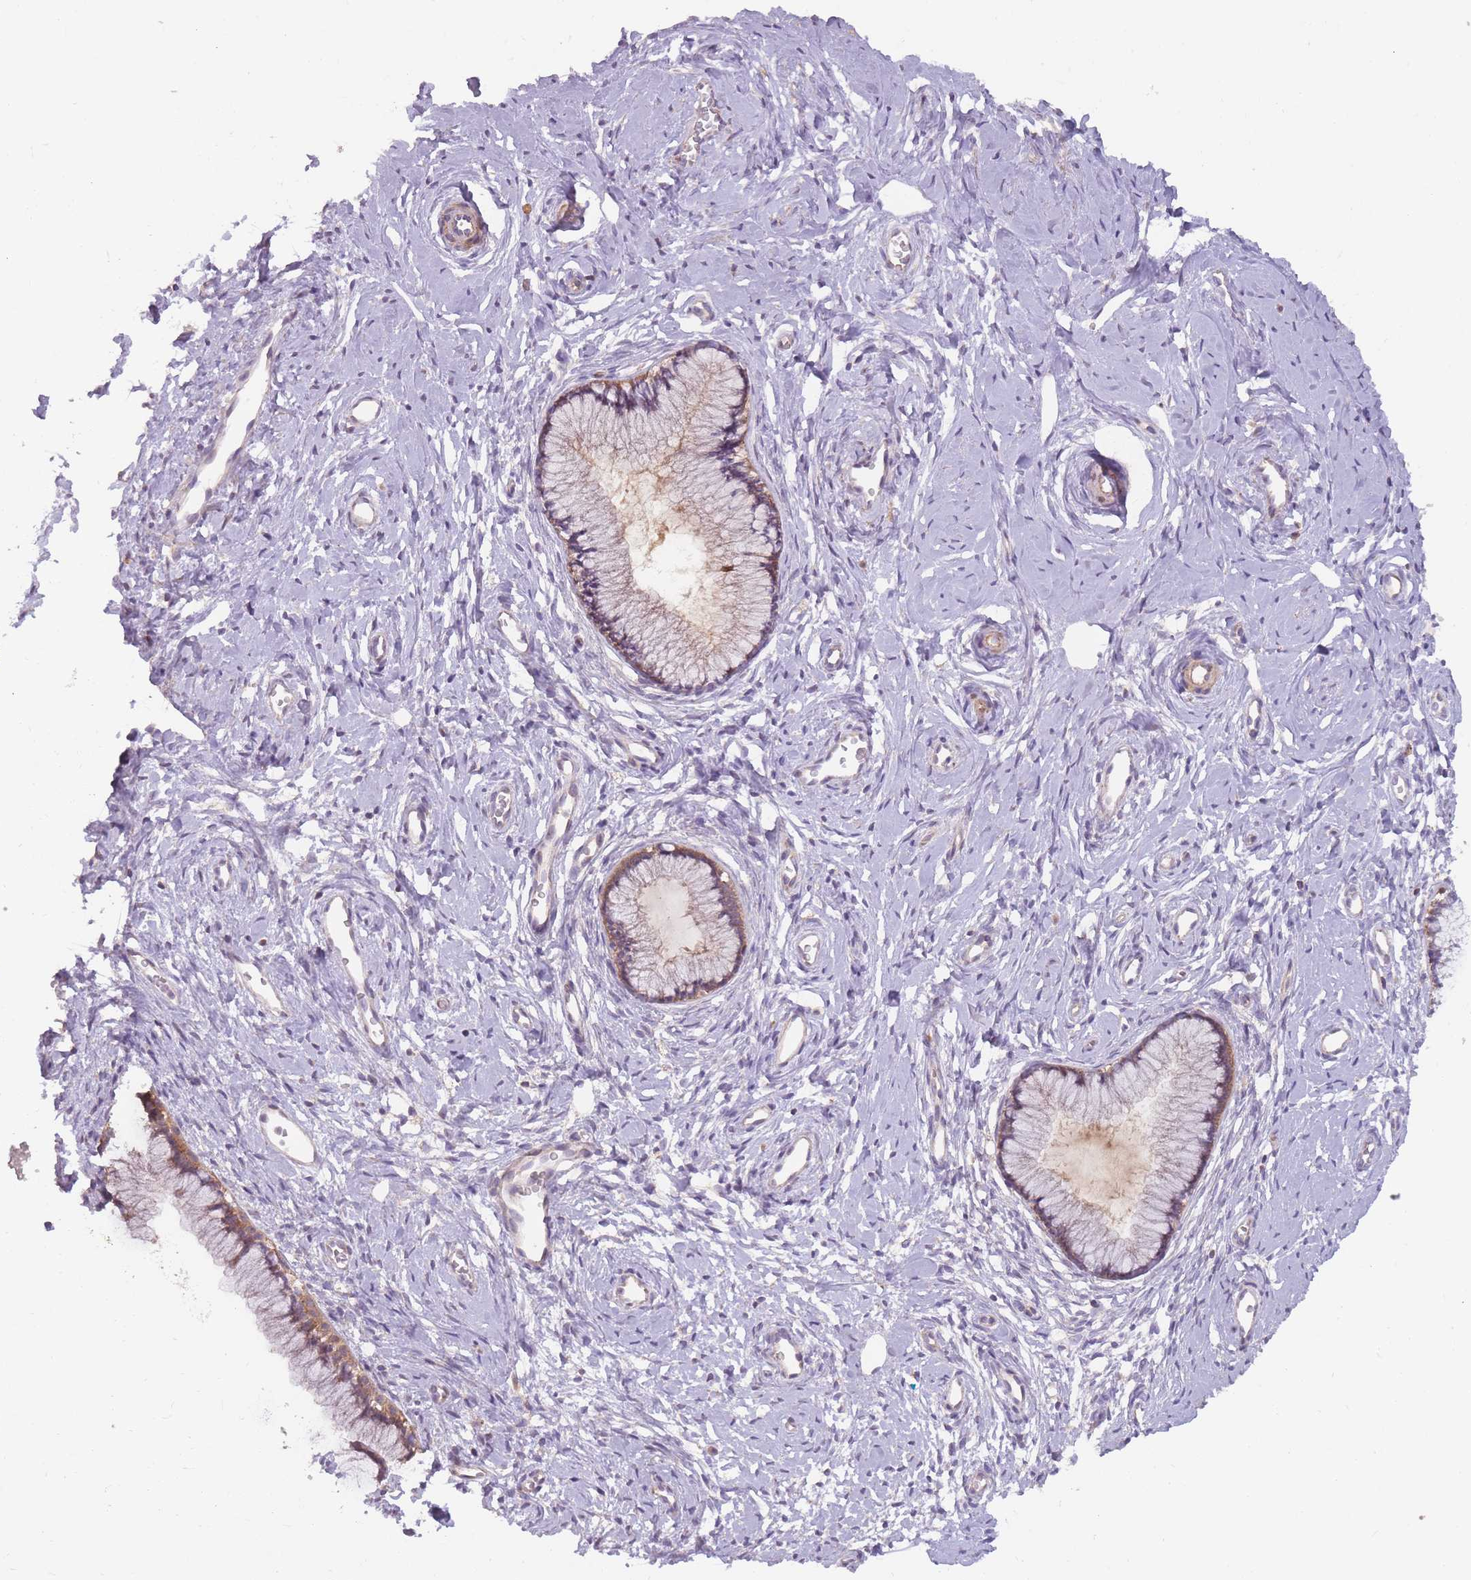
{"staining": {"intensity": "moderate", "quantity": ">75%", "location": "cytoplasmic/membranous"}, "tissue": "cervix", "cell_type": "Glandular cells", "image_type": "normal", "snomed": [{"axis": "morphology", "description": "Normal tissue, NOS"}, {"axis": "topography", "description": "Cervix"}], "caption": "Immunohistochemistry histopathology image of normal cervix: cervix stained using immunohistochemistry displays medium levels of moderate protein expression localized specifically in the cytoplasmic/membranous of glandular cells, appearing as a cytoplasmic/membranous brown color.", "gene": "ENSG00000255639", "patient": {"sex": "female", "age": 40}}